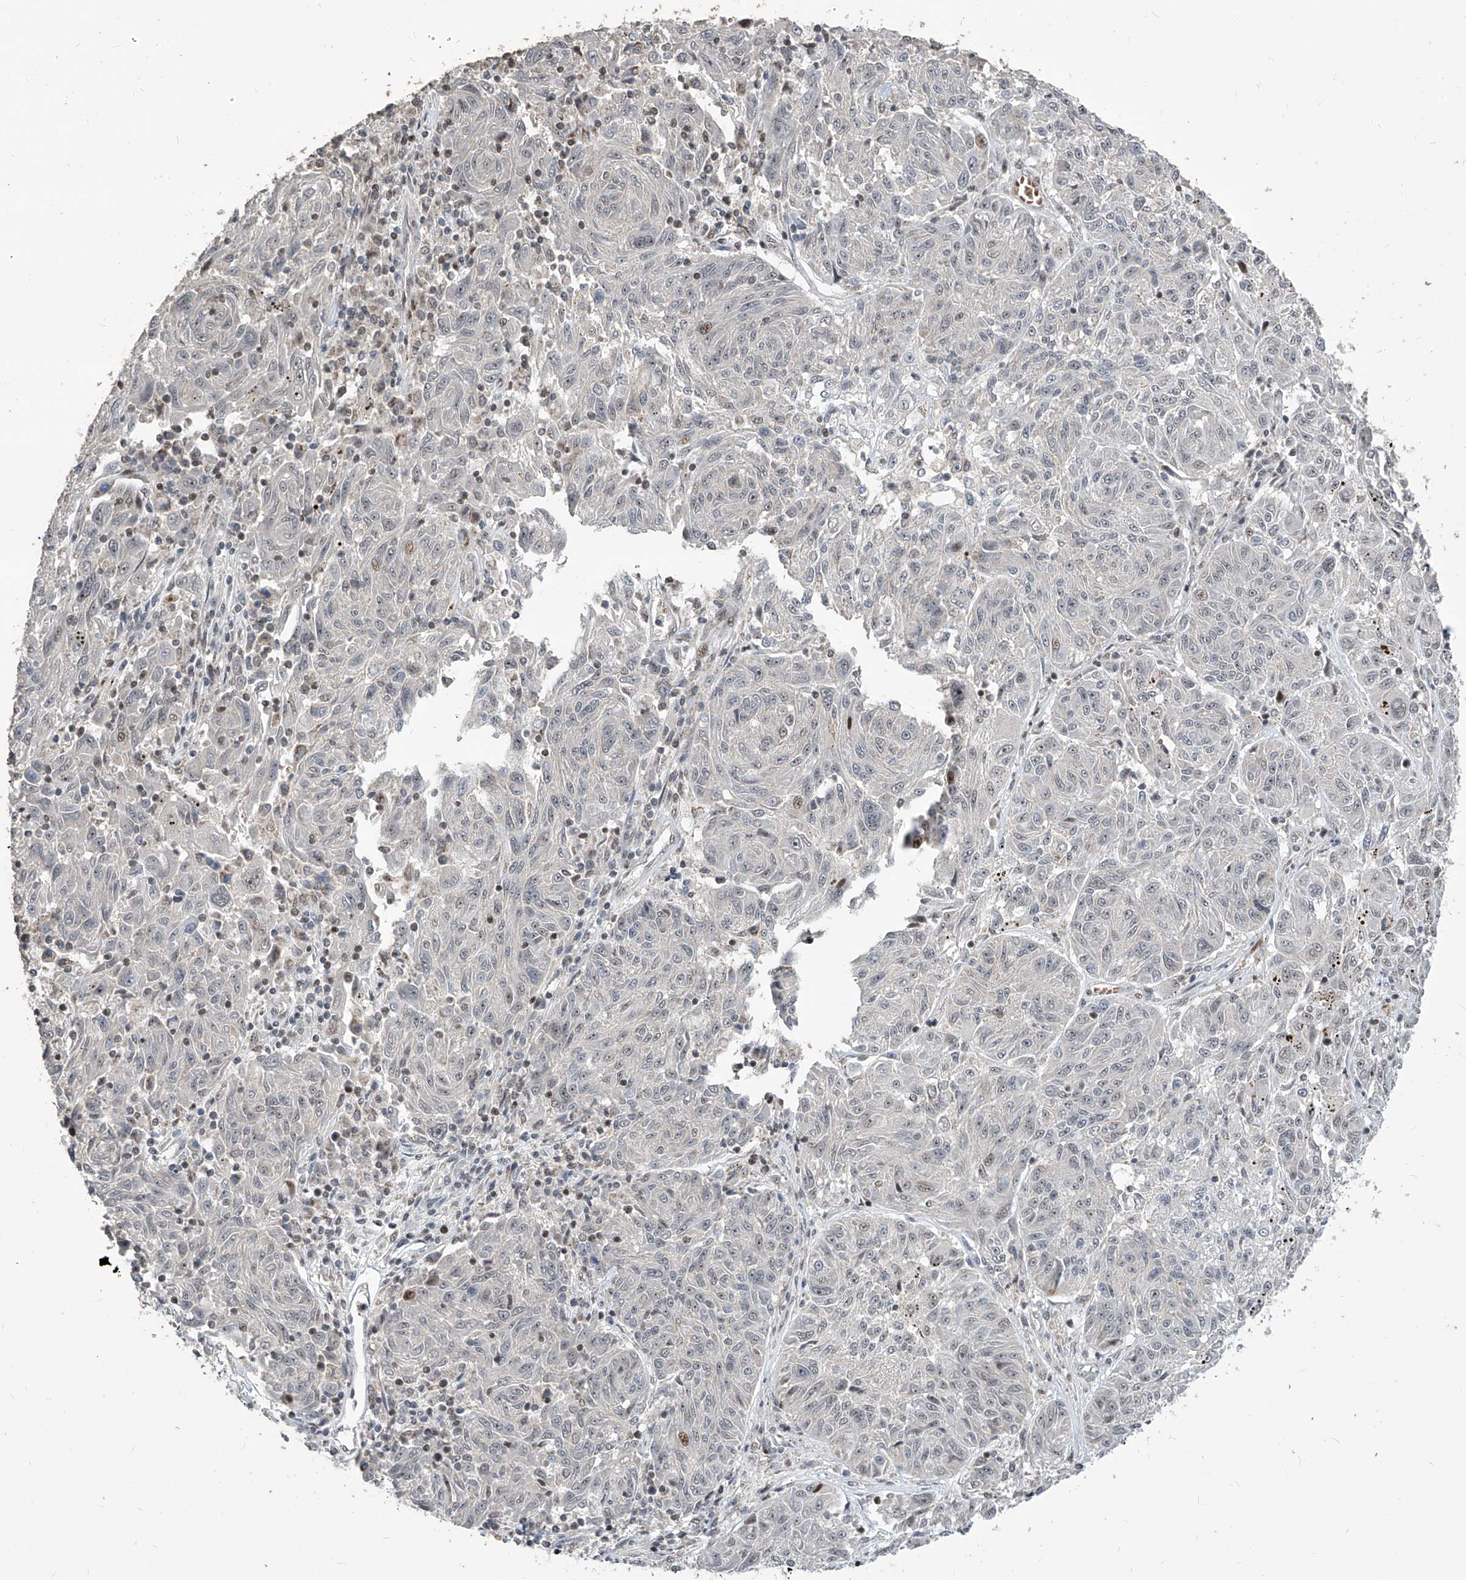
{"staining": {"intensity": "moderate", "quantity": "<25%", "location": "nuclear"}, "tissue": "melanoma", "cell_type": "Tumor cells", "image_type": "cancer", "snomed": [{"axis": "morphology", "description": "Malignant melanoma, NOS"}, {"axis": "topography", "description": "Skin"}], "caption": "A brown stain highlights moderate nuclear expression of a protein in melanoma tumor cells.", "gene": "IRF2", "patient": {"sex": "male", "age": 53}}